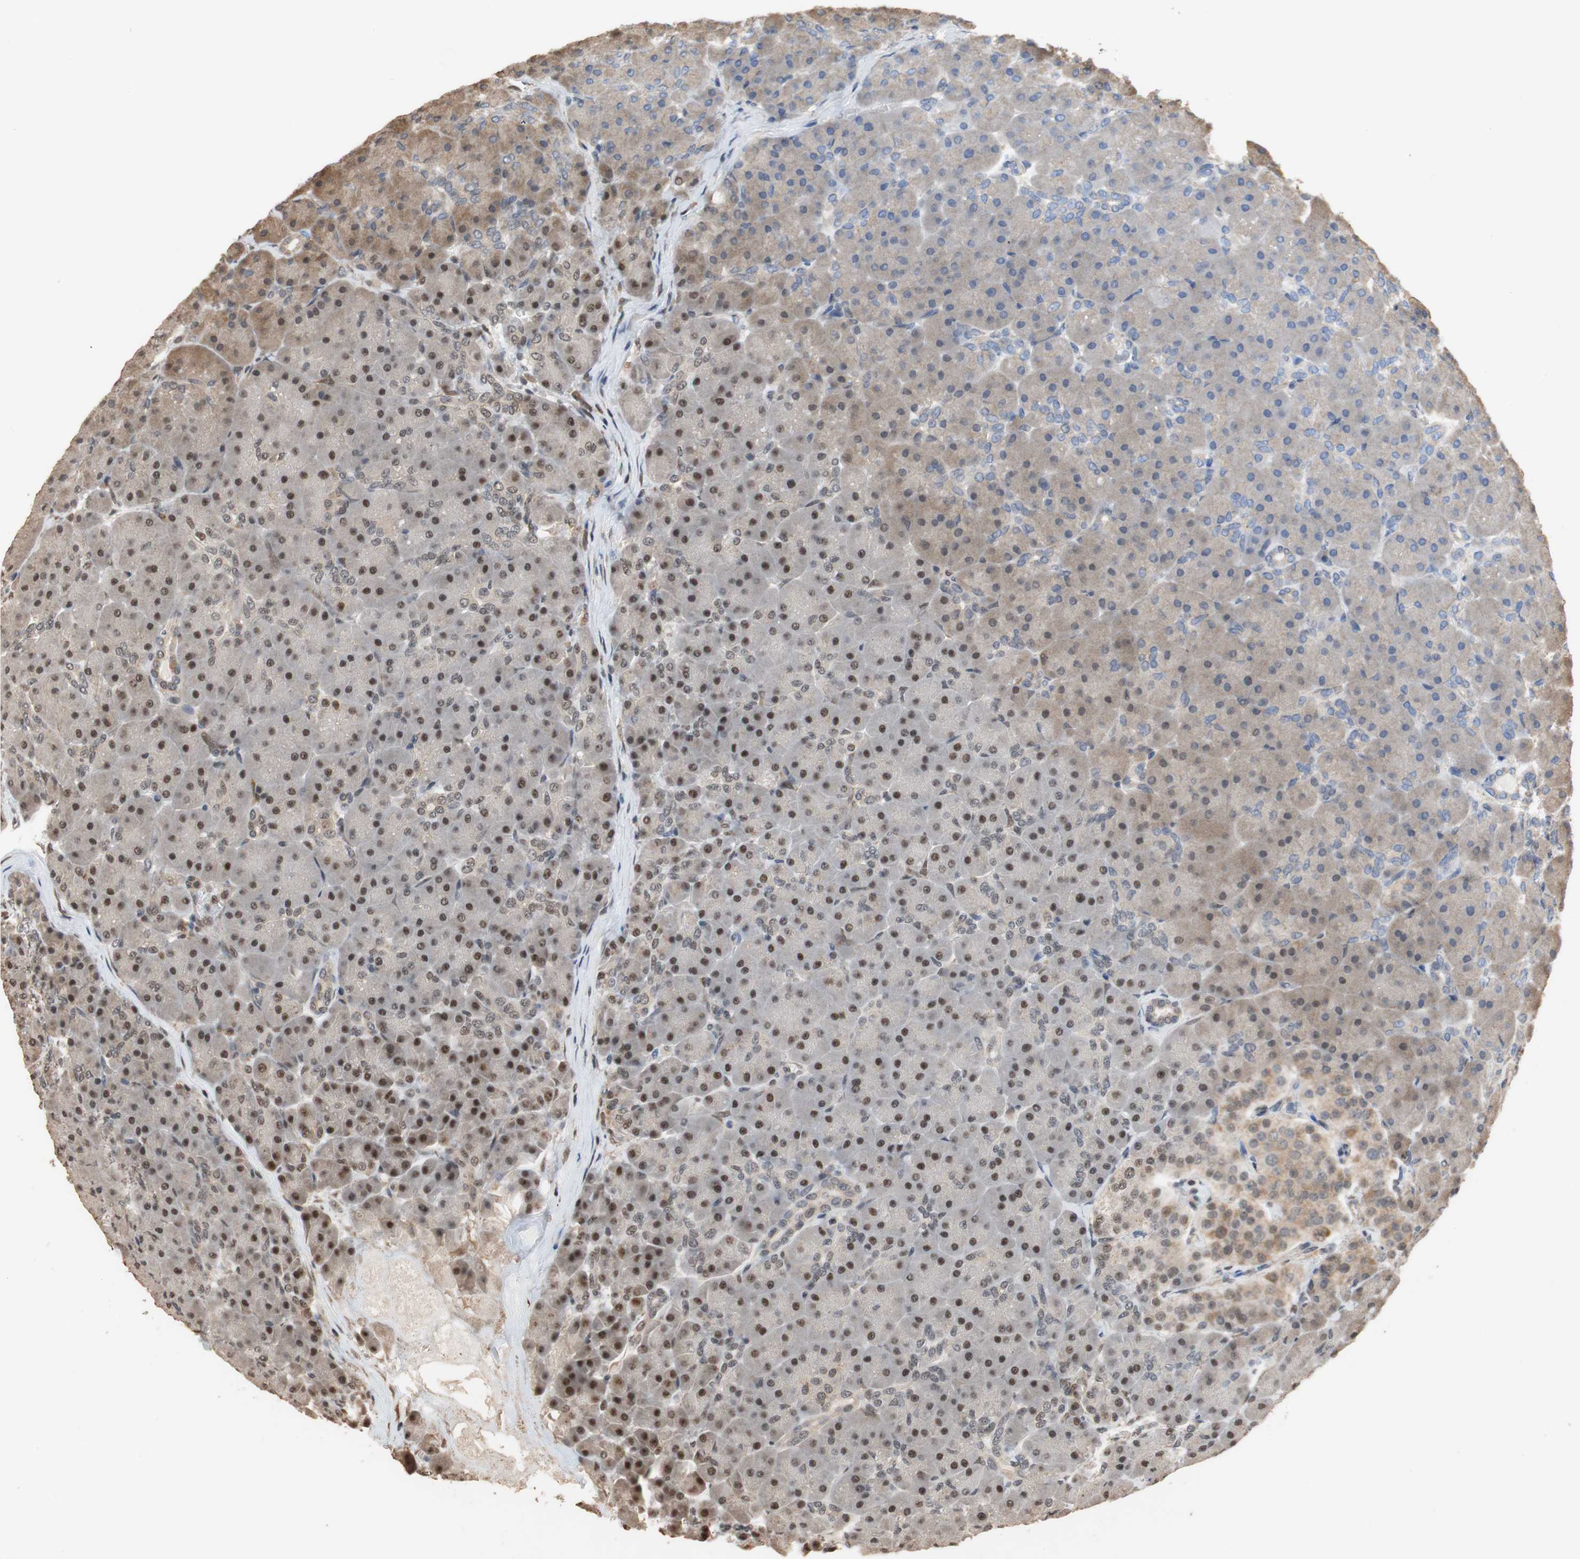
{"staining": {"intensity": "moderate", "quantity": ">75%", "location": "nuclear"}, "tissue": "pancreas", "cell_type": "Exocrine glandular cells", "image_type": "normal", "snomed": [{"axis": "morphology", "description": "Normal tissue, NOS"}, {"axis": "topography", "description": "Pancreas"}], "caption": "Protein staining by IHC reveals moderate nuclear expression in approximately >75% of exocrine glandular cells in unremarkable pancreas.", "gene": "CDC5L", "patient": {"sex": "male", "age": 66}}